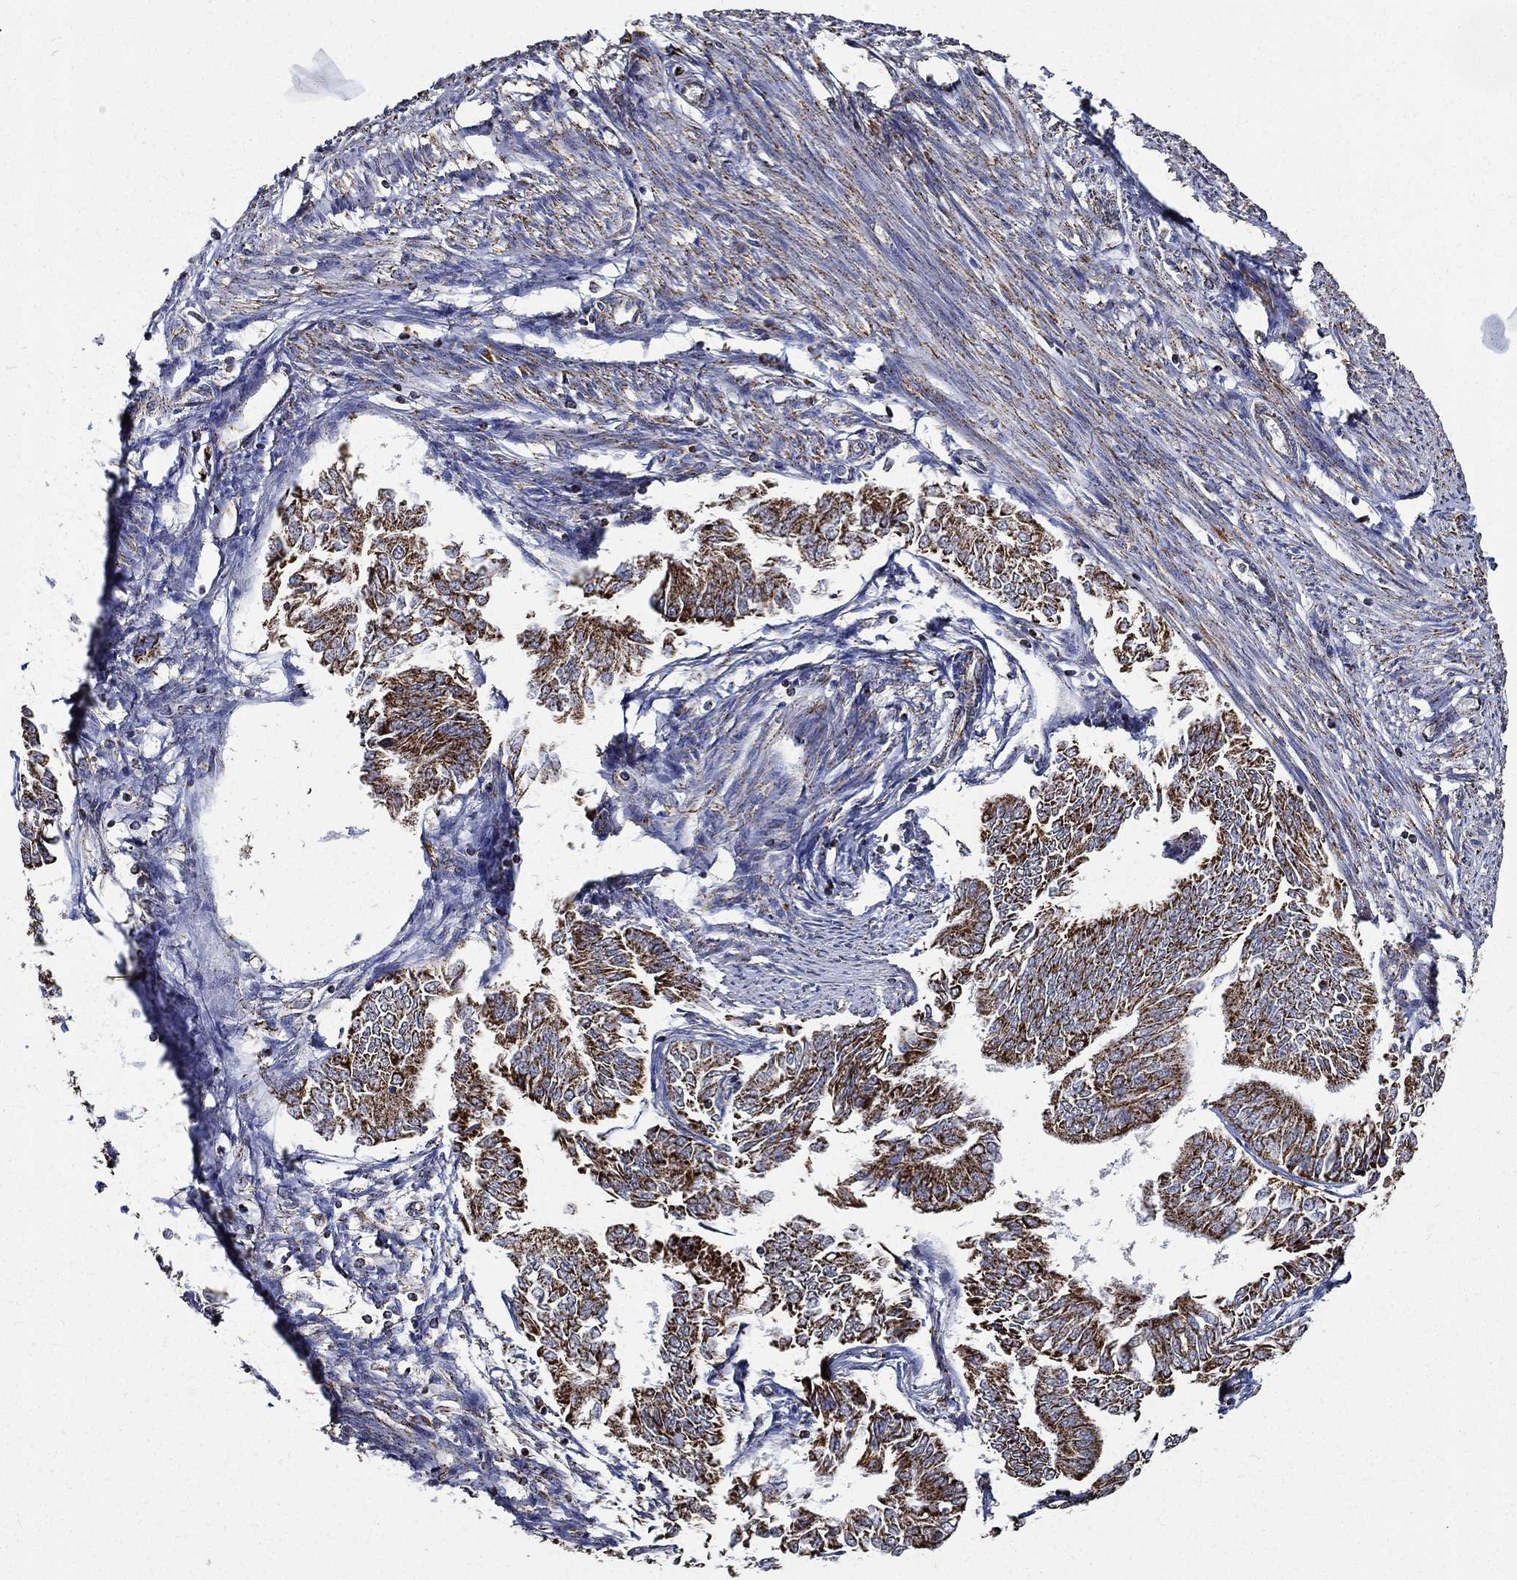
{"staining": {"intensity": "strong", "quantity": "25%-75%", "location": "cytoplasmic/membranous"}, "tissue": "endometrial cancer", "cell_type": "Tumor cells", "image_type": "cancer", "snomed": [{"axis": "morphology", "description": "Adenocarcinoma, NOS"}, {"axis": "topography", "description": "Endometrium"}], "caption": "Approximately 25%-75% of tumor cells in human endometrial adenocarcinoma show strong cytoplasmic/membranous protein positivity as visualized by brown immunohistochemical staining.", "gene": "NDUFAB1", "patient": {"sex": "female", "age": 58}}